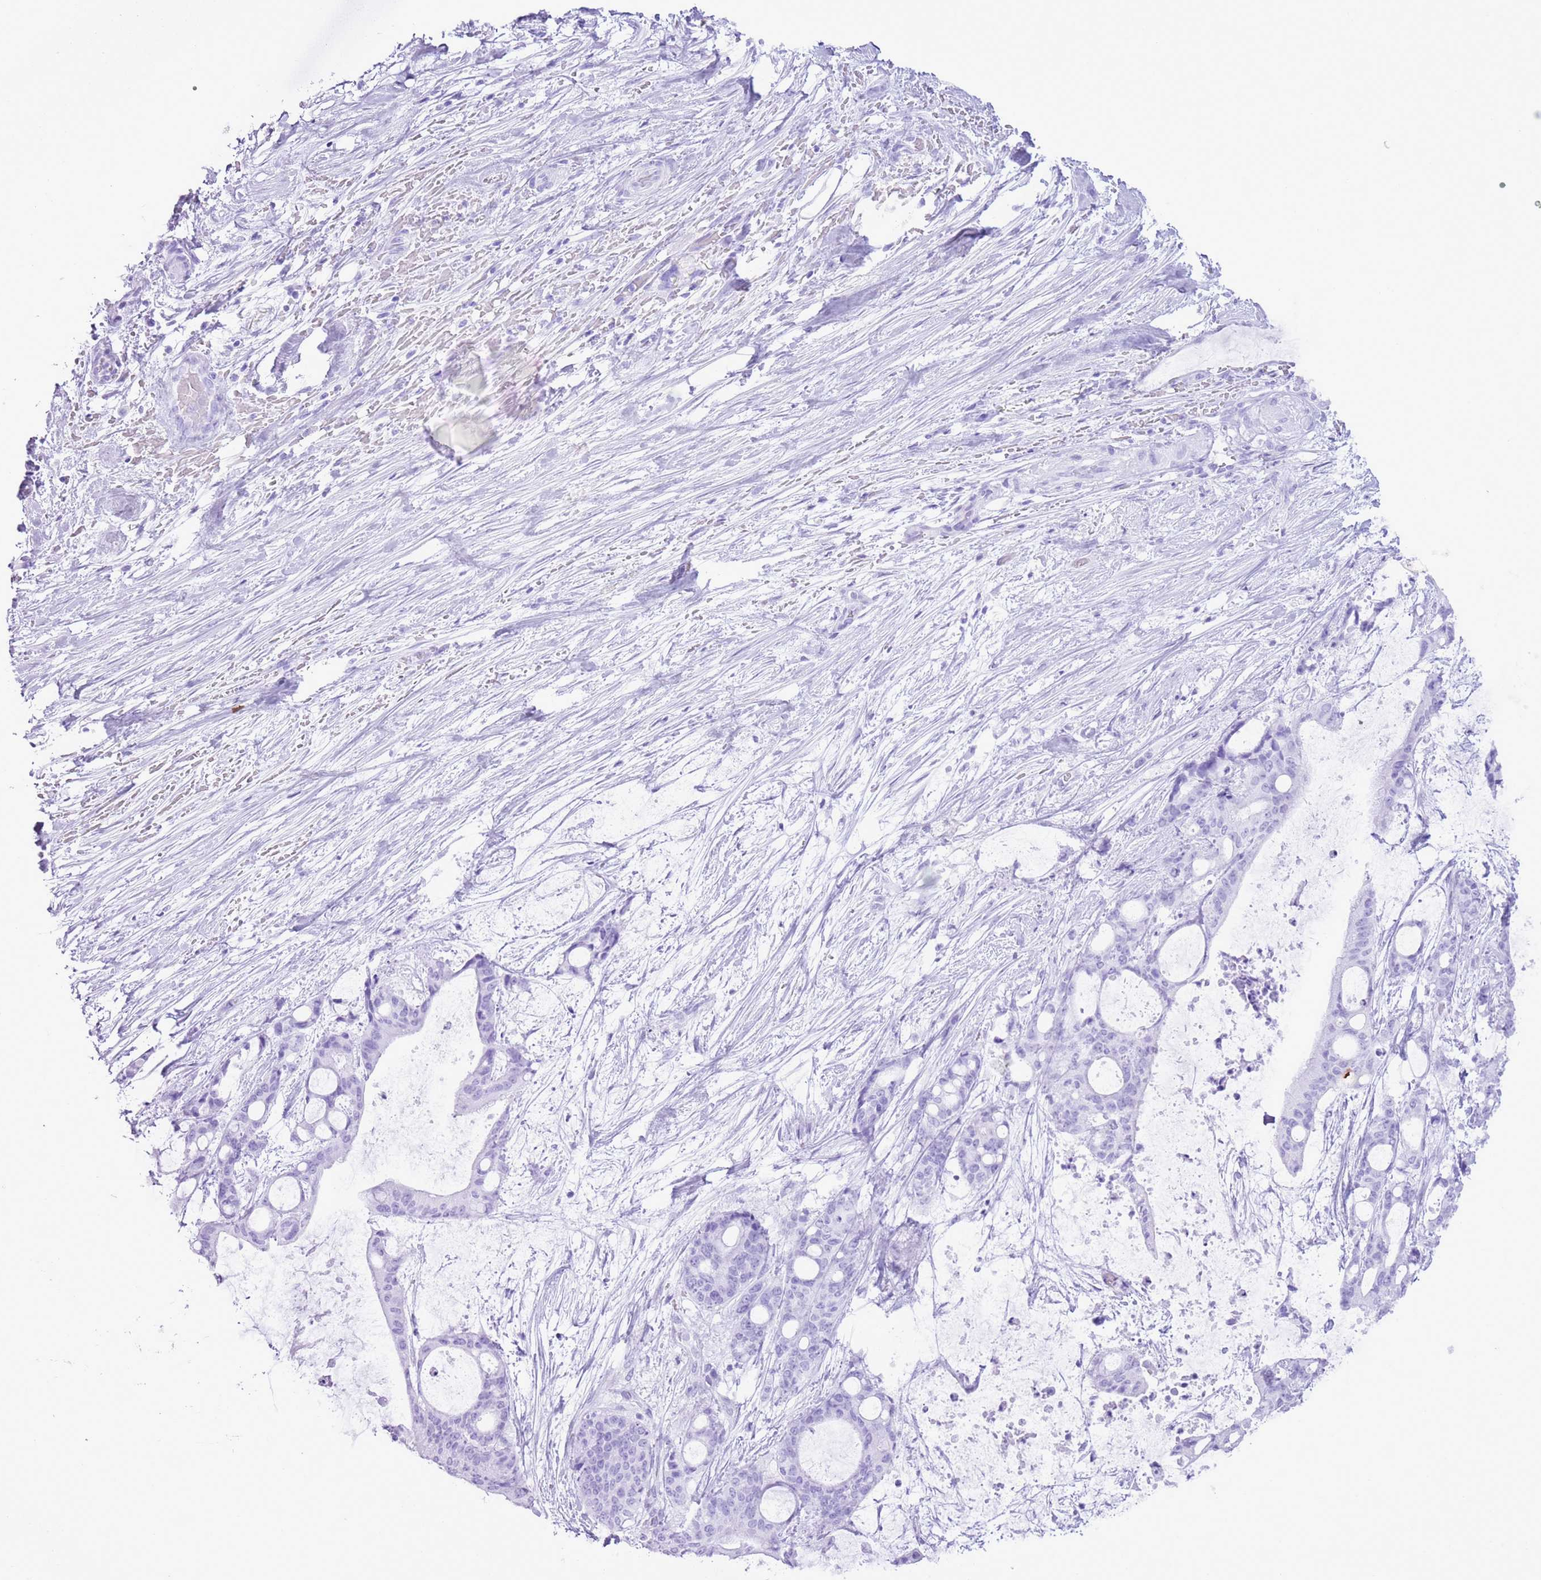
{"staining": {"intensity": "negative", "quantity": "none", "location": "none"}, "tissue": "liver cancer", "cell_type": "Tumor cells", "image_type": "cancer", "snomed": [{"axis": "morphology", "description": "Normal tissue, NOS"}, {"axis": "morphology", "description": "Cholangiocarcinoma"}, {"axis": "topography", "description": "Liver"}, {"axis": "topography", "description": "Peripheral nerve tissue"}], "caption": "This micrograph is of liver cholangiocarcinoma stained with immunohistochemistry (IHC) to label a protein in brown with the nuclei are counter-stained blue. There is no positivity in tumor cells.", "gene": "GMNN", "patient": {"sex": "female", "age": 73}}